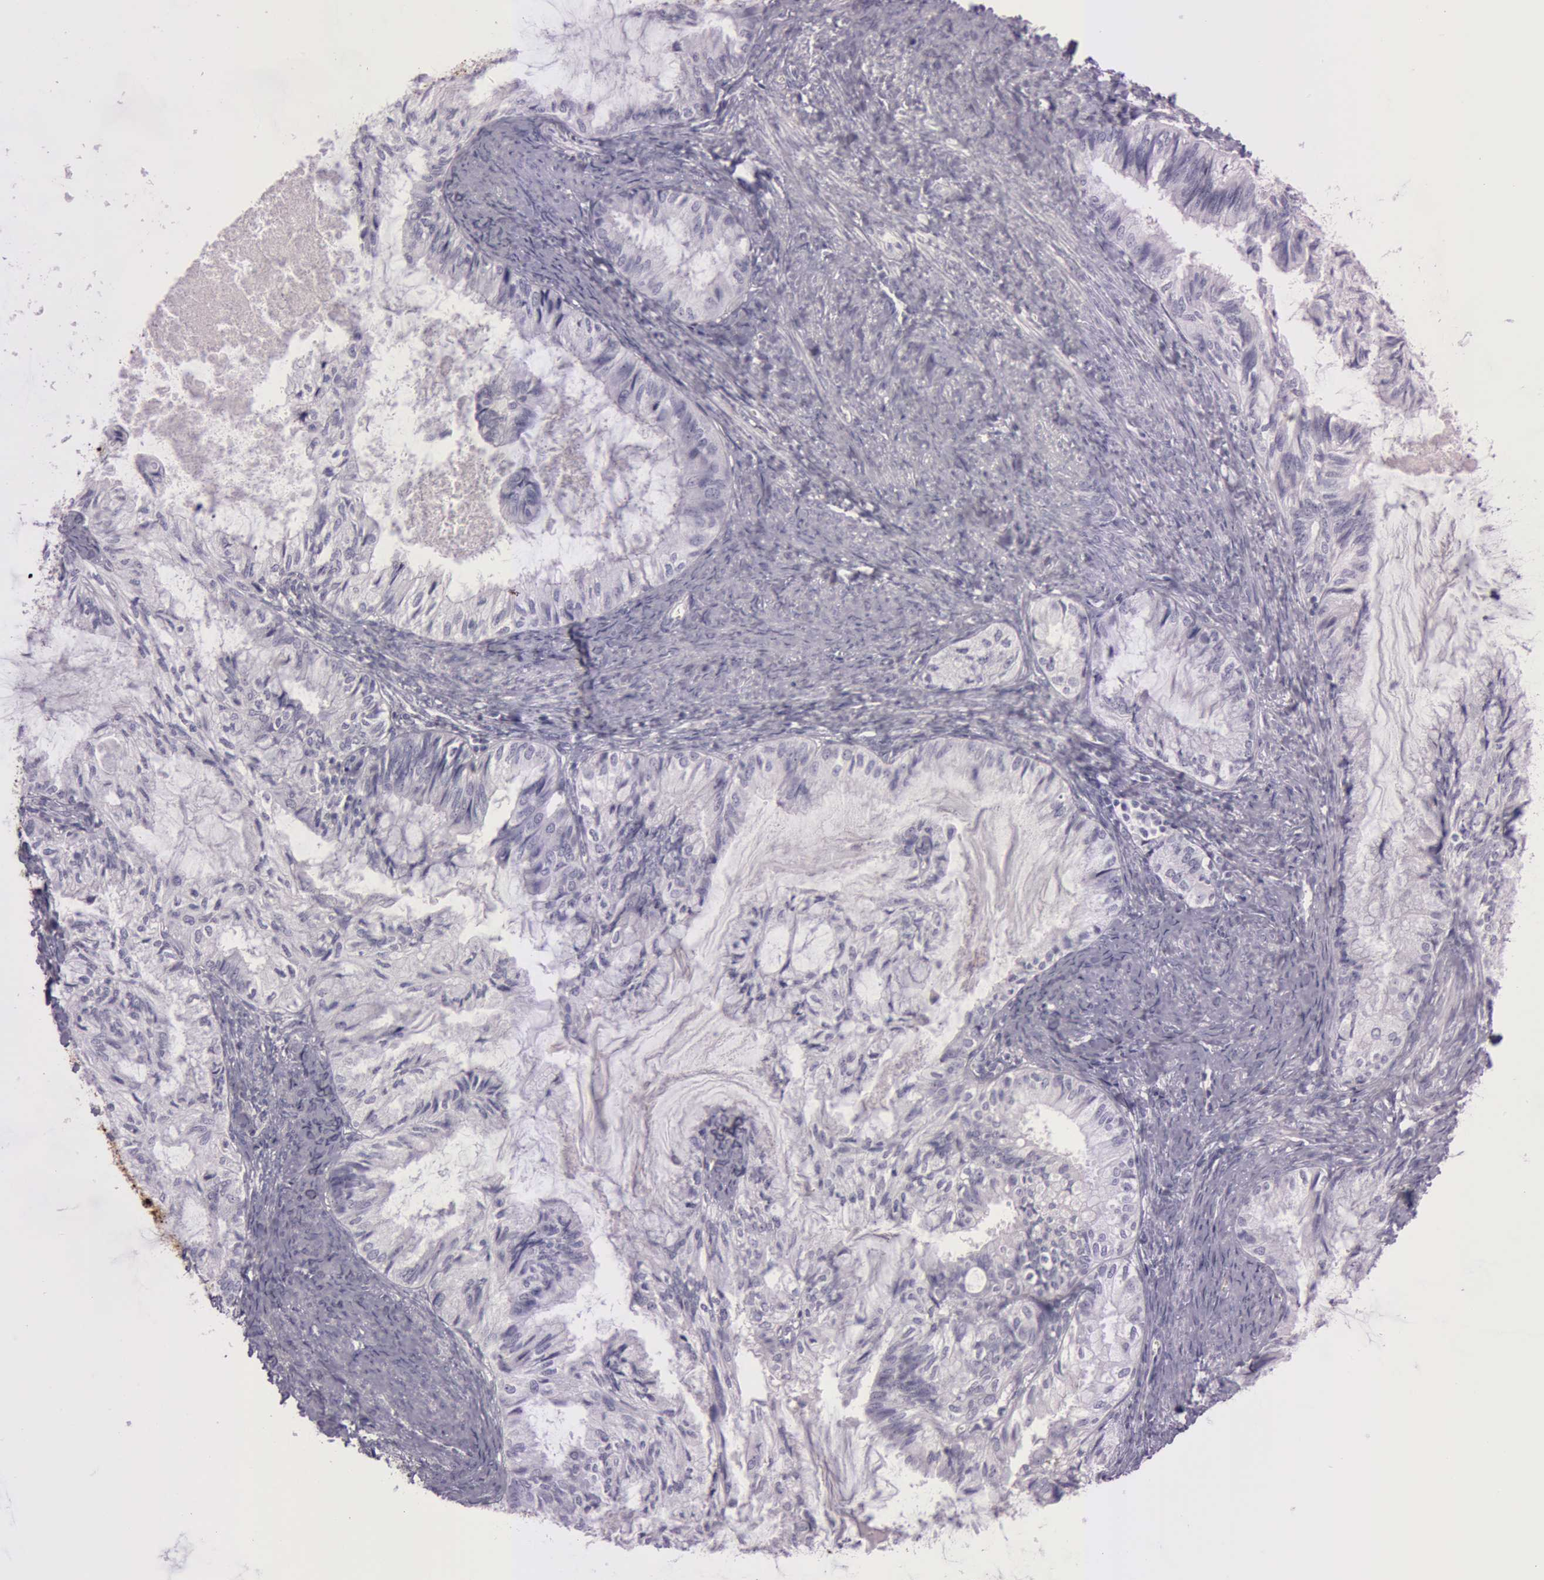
{"staining": {"intensity": "negative", "quantity": "none", "location": "none"}, "tissue": "endometrial cancer", "cell_type": "Tumor cells", "image_type": "cancer", "snomed": [{"axis": "morphology", "description": "Adenocarcinoma, NOS"}, {"axis": "topography", "description": "Endometrium"}], "caption": "A high-resolution photomicrograph shows IHC staining of adenocarcinoma (endometrial), which reveals no significant staining in tumor cells.", "gene": "S100A7", "patient": {"sex": "female", "age": 86}}